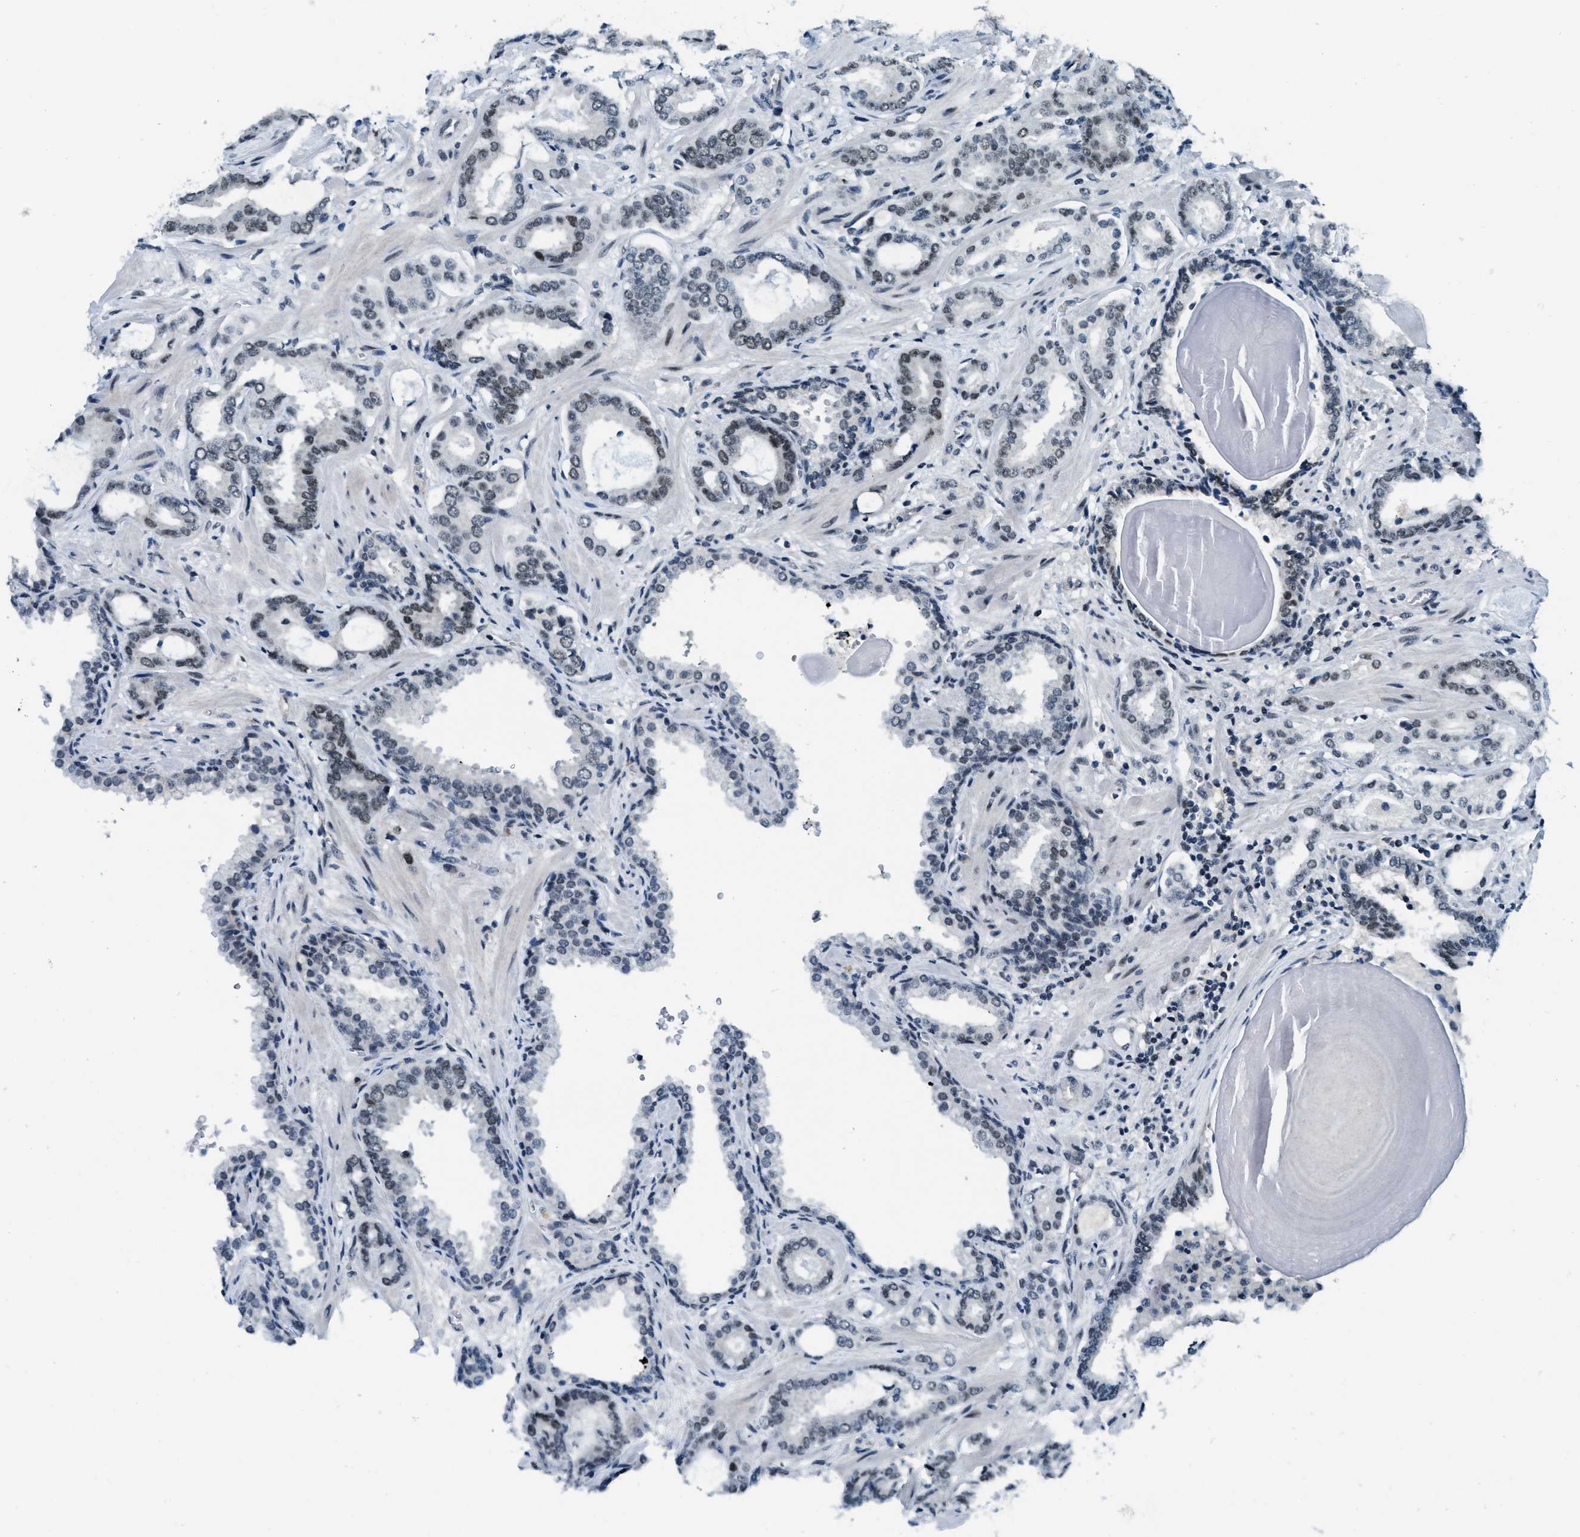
{"staining": {"intensity": "moderate", "quantity": "25%-75%", "location": "nuclear"}, "tissue": "prostate cancer", "cell_type": "Tumor cells", "image_type": "cancer", "snomed": [{"axis": "morphology", "description": "Adenocarcinoma, Low grade"}, {"axis": "topography", "description": "Prostate"}], "caption": "Prostate low-grade adenocarcinoma tissue displays moderate nuclear expression in about 25%-75% of tumor cells", "gene": "KLF6", "patient": {"sex": "male", "age": 53}}